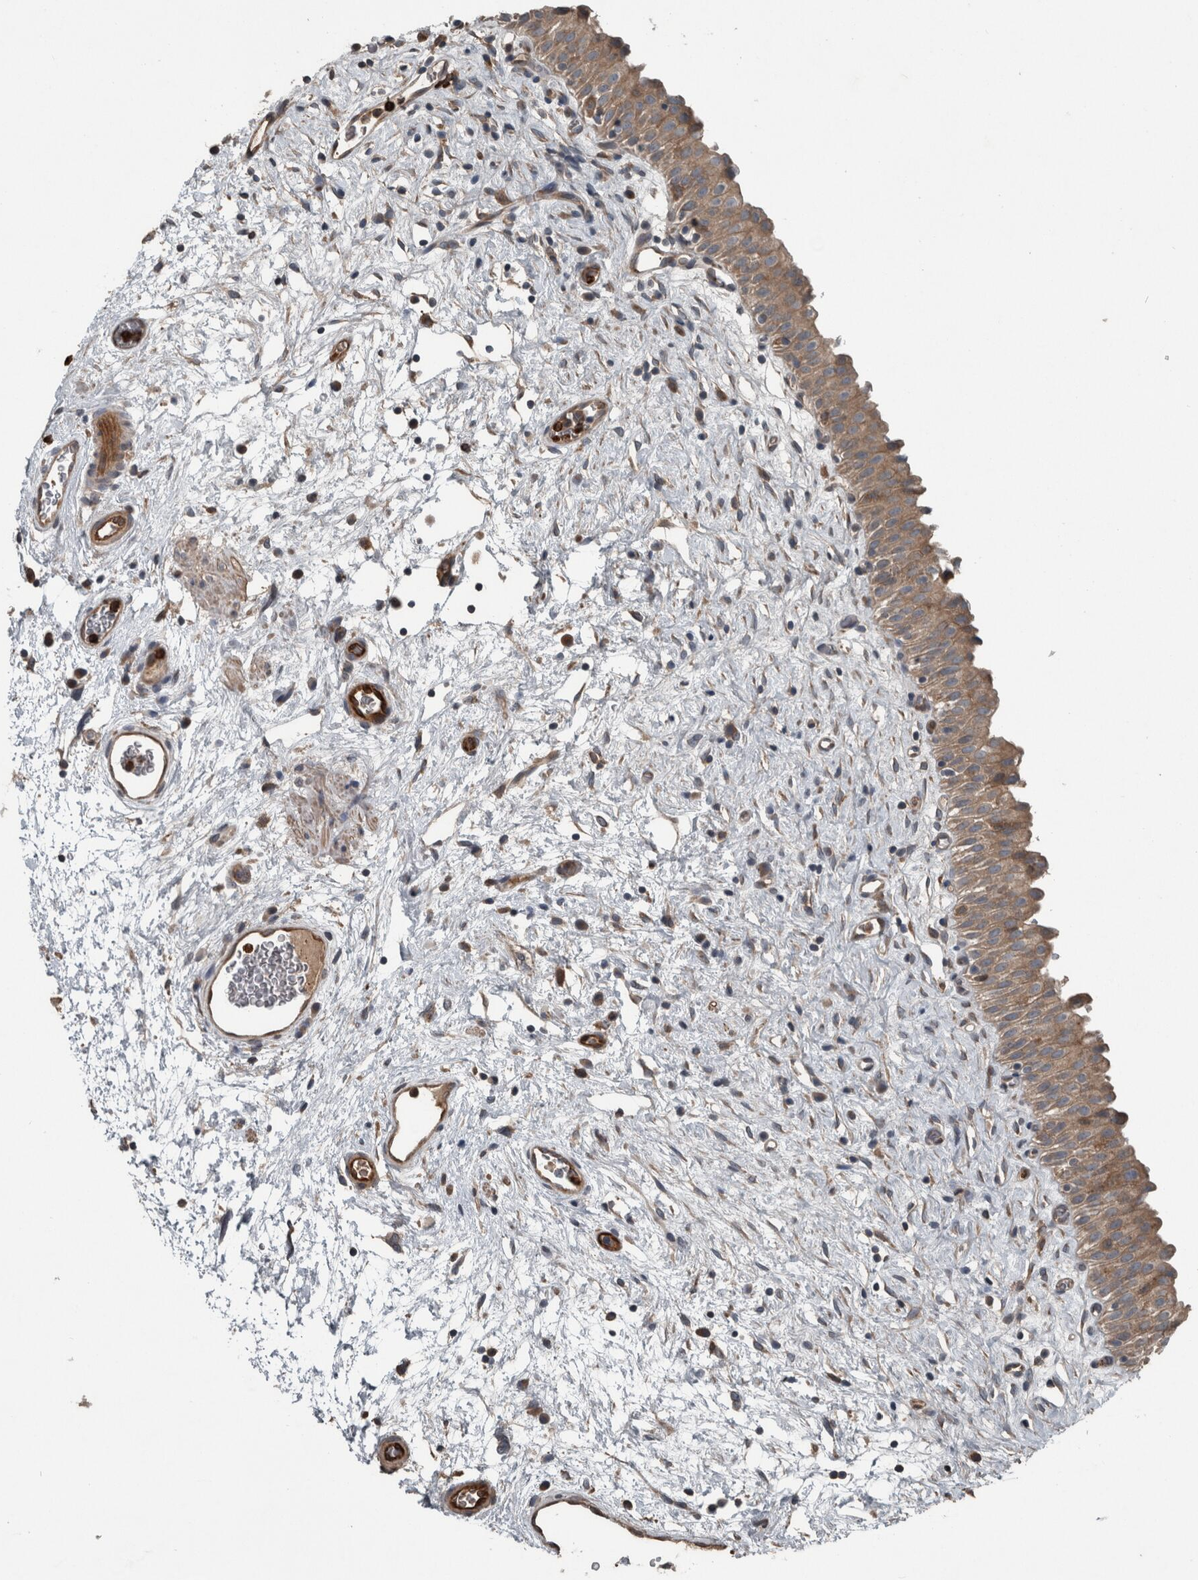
{"staining": {"intensity": "moderate", "quantity": ">75%", "location": "cytoplasmic/membranous"}, "tissue": "urinary bladder", "cell_type": "Urothelial cells", "image_type": "normal", "snomed": [{"axis": "morphology", "description": "Normal tissue, NOS"}, {"axis": "topography", "description": "Urinary bladder"}], "caption": "This micrograph shows unremarkable urinary bladder stained with immunohistochemistry (IHC) to label a protein in brown. The cytoplasmic/membranous of urothelial cells show moderate positivity for the protein. Nuclei are counter-stained blue.", "gene": "EXOC8", "patient": {"sex": "male", "age": 82}}